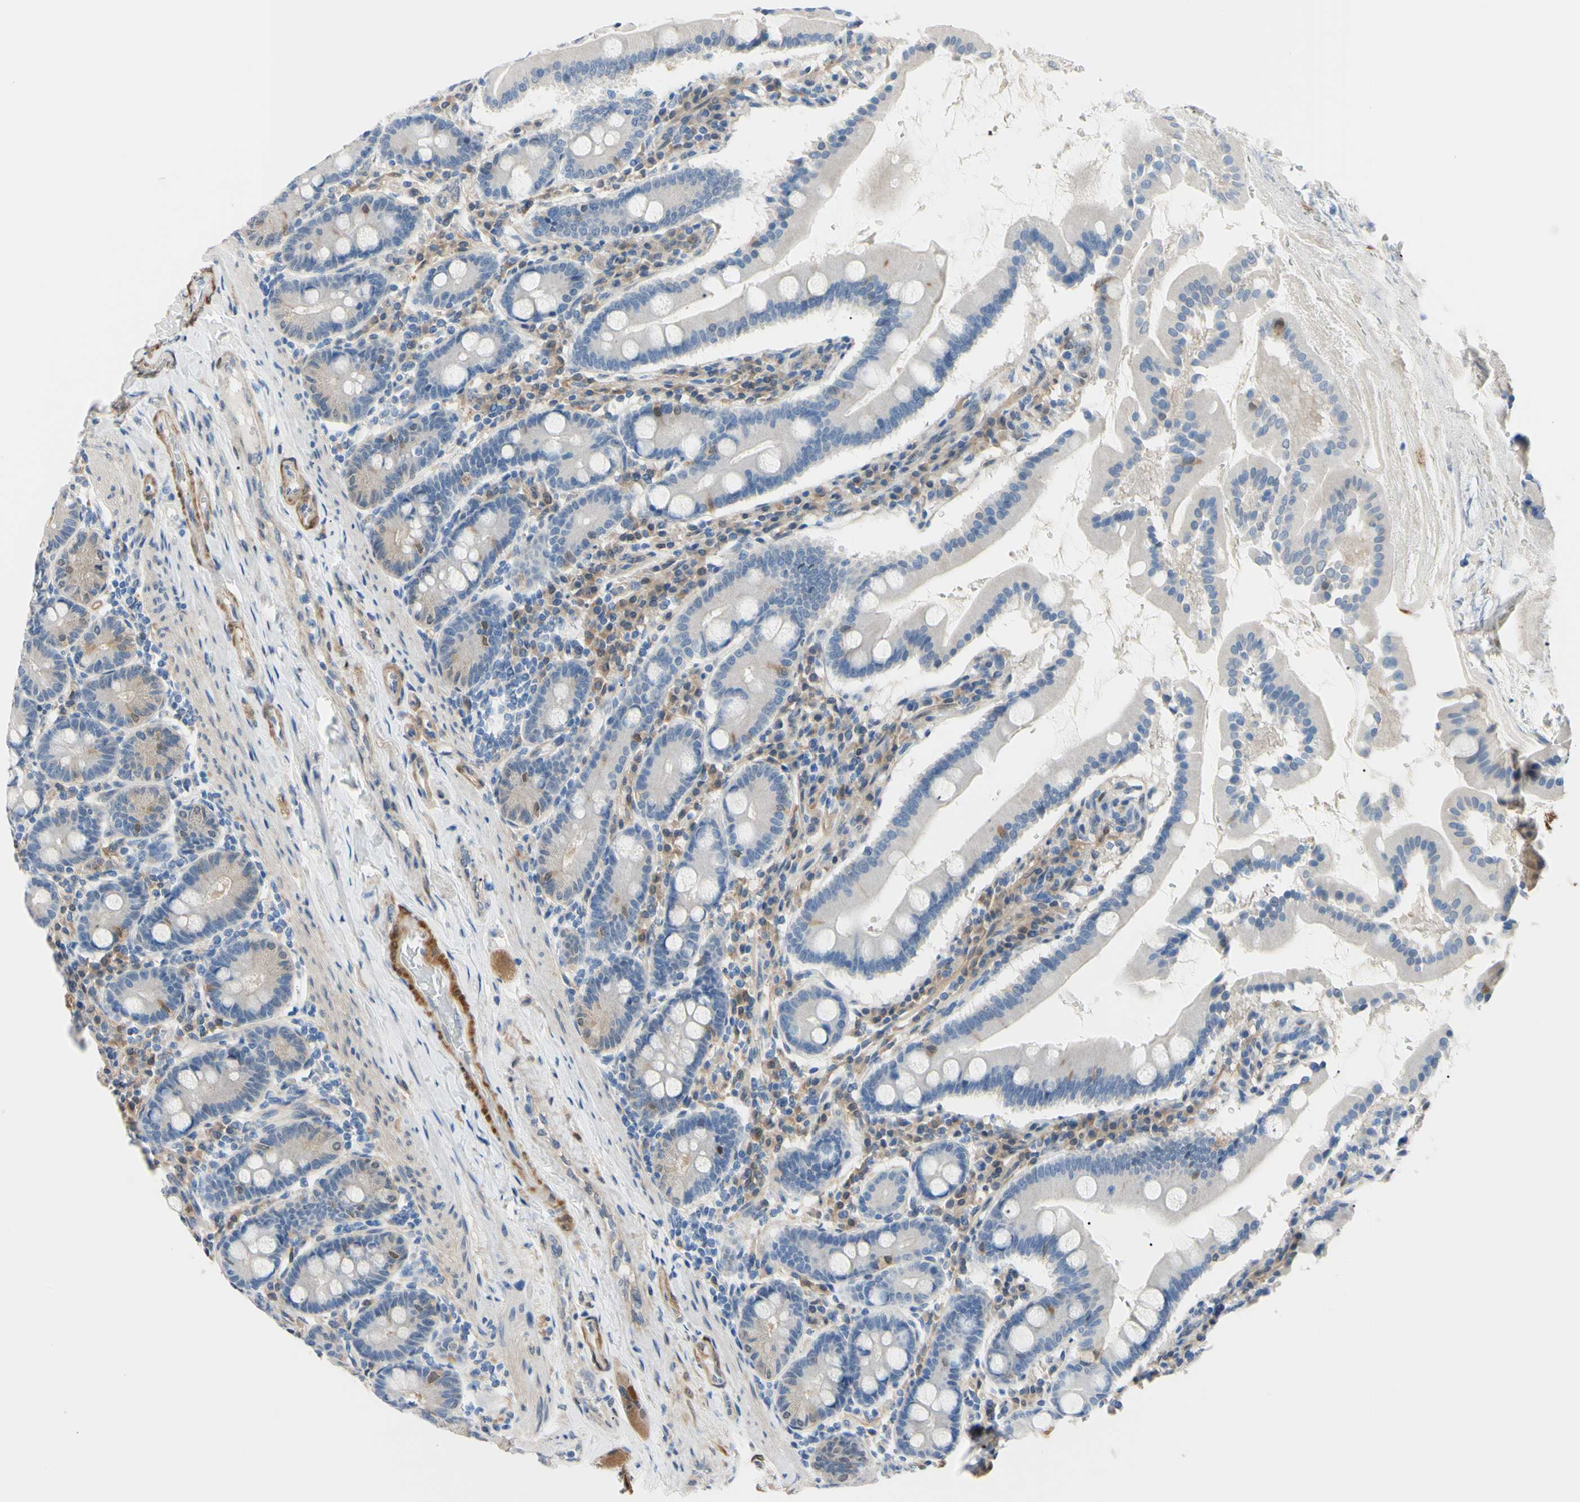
{"staining": {"intensity": "negative", "quantity": "none", "location": "none"}, "tissue": "duodenum", "cell_type": "Glandular cells", "image_type": "normal", "snomed": [{"axis": "morphology", "description": "Normal tissue, NOS"}, {"axis": "topography", "description": "Duodenum"}], "caption": "Immunohistochemical staining of unremarkable human duodenum shows no significant staining in glandular cells.", "gene": "NOL3", "patient": {"sex": "male", "age": 50}}